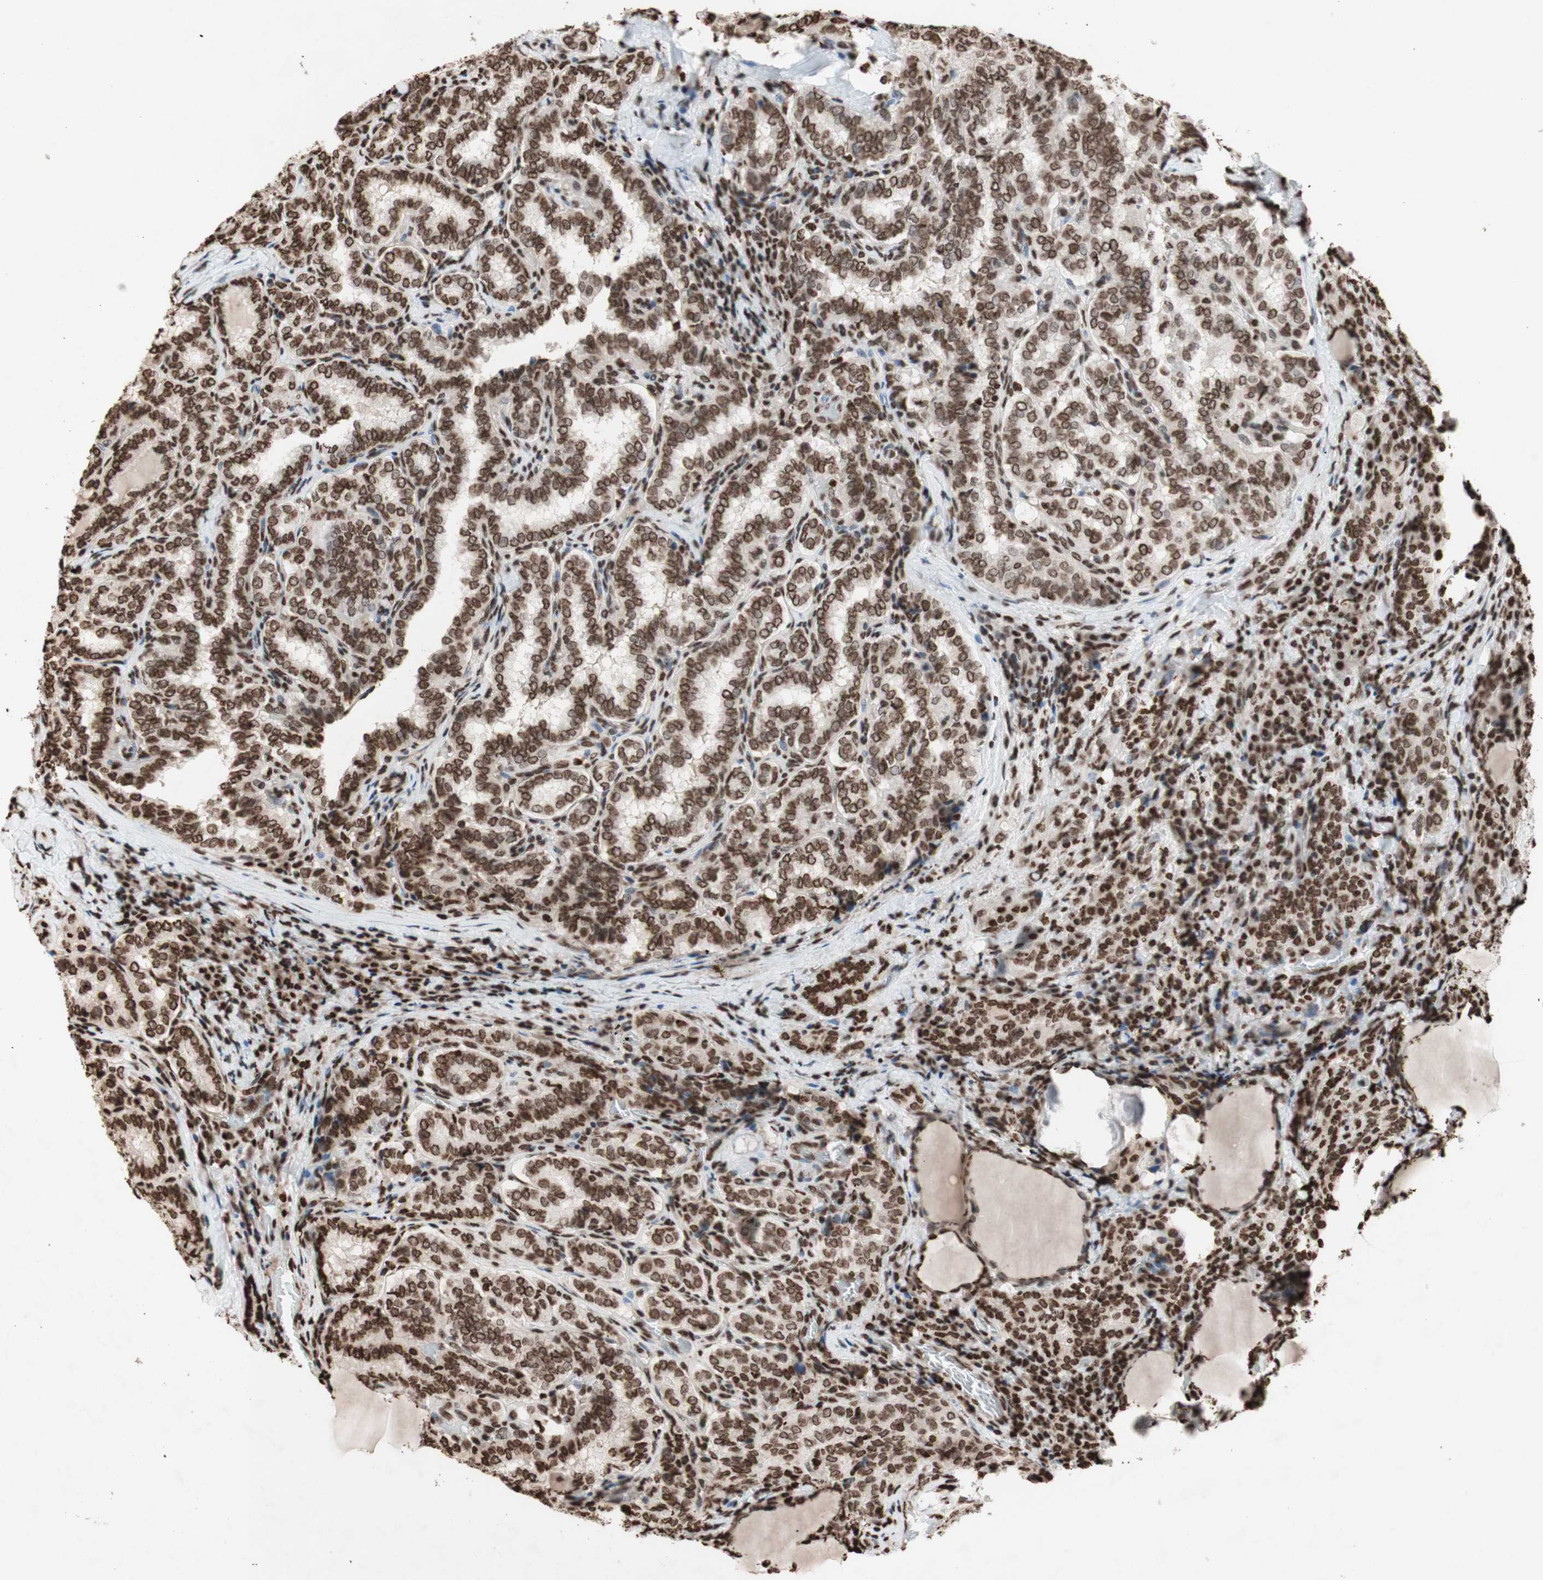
{"staining": {"intensity": "moderate", "quantity": ">75%", "location": "nuclear"}, "tissue": "thyroid cancer", "cell_type": "Tumor cells", "image_type": "cancer", "snomed": [{"axis": "morphology", "description": "Normal tissue, NOS"}, {"axis": "morphology", "description": "Papillary adenocarcinoma, NOS"}, {"axis": "topography", "description": "Thyroid gland"}], "caption": "Thyroid cancer tissue reveals moderate nuclear expression in about >75% of tumor cells", "gene": "NCOA3", "patient": {"sex": "female", "age": 30}}